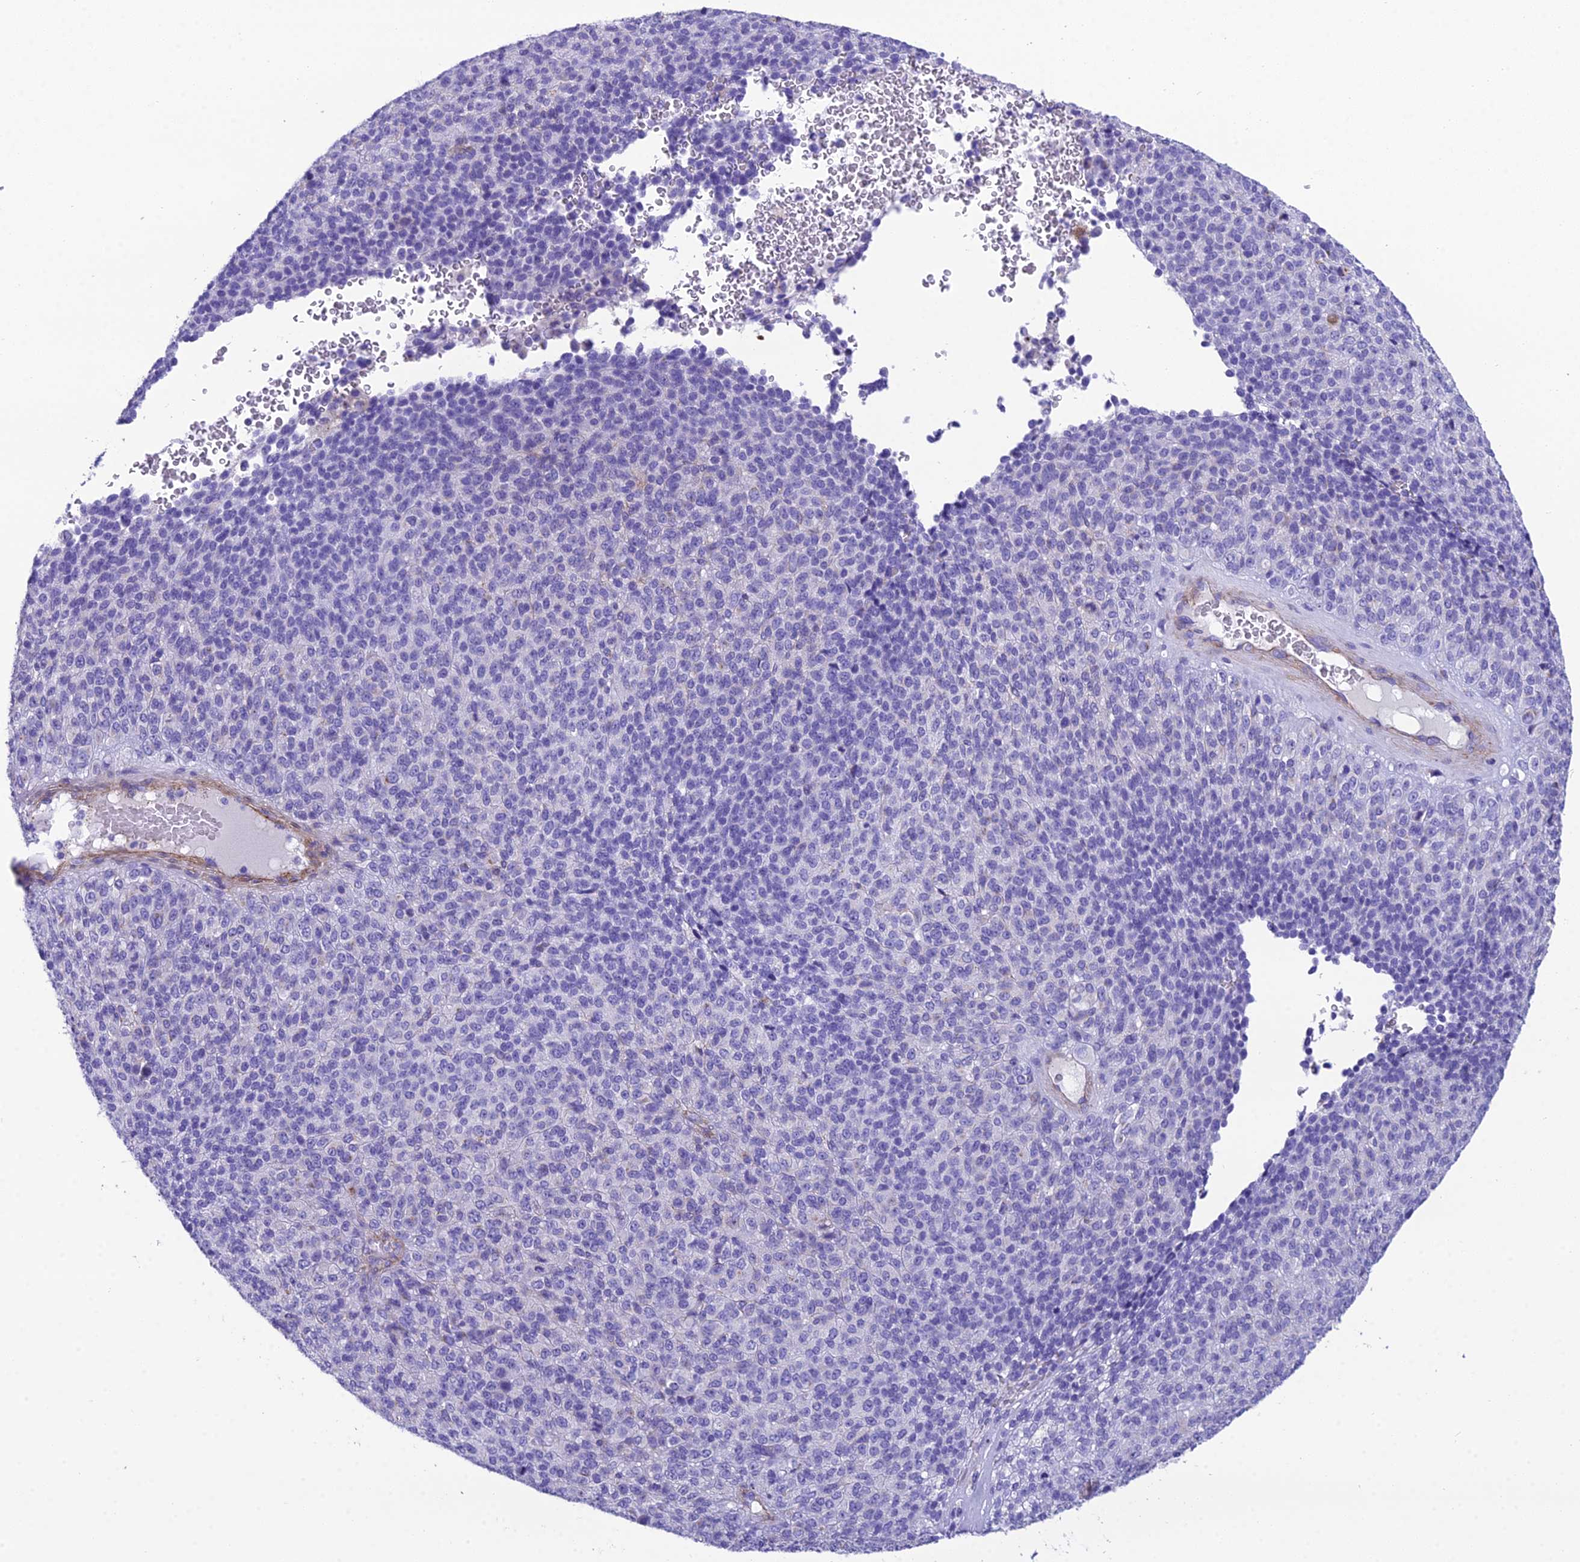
{"staining": {"intensity": "negative", "quantity": "none", "location": "none"}, "tissue": "melanoma", "cell_type": "Tumor cells", "image_type": "cancer", "snomed": [{"axis": "morphology", "description": "Malignant melanoma, Metastatic site"}, {"axis": "topography", "description": "Brain"}], "caption": "The photomicrograph demonstrates no staining of tumor cells in malignant melanoma (metastatic site).", "gene": "GFRA1", "patient": {"sex": "female", "age": 56}}